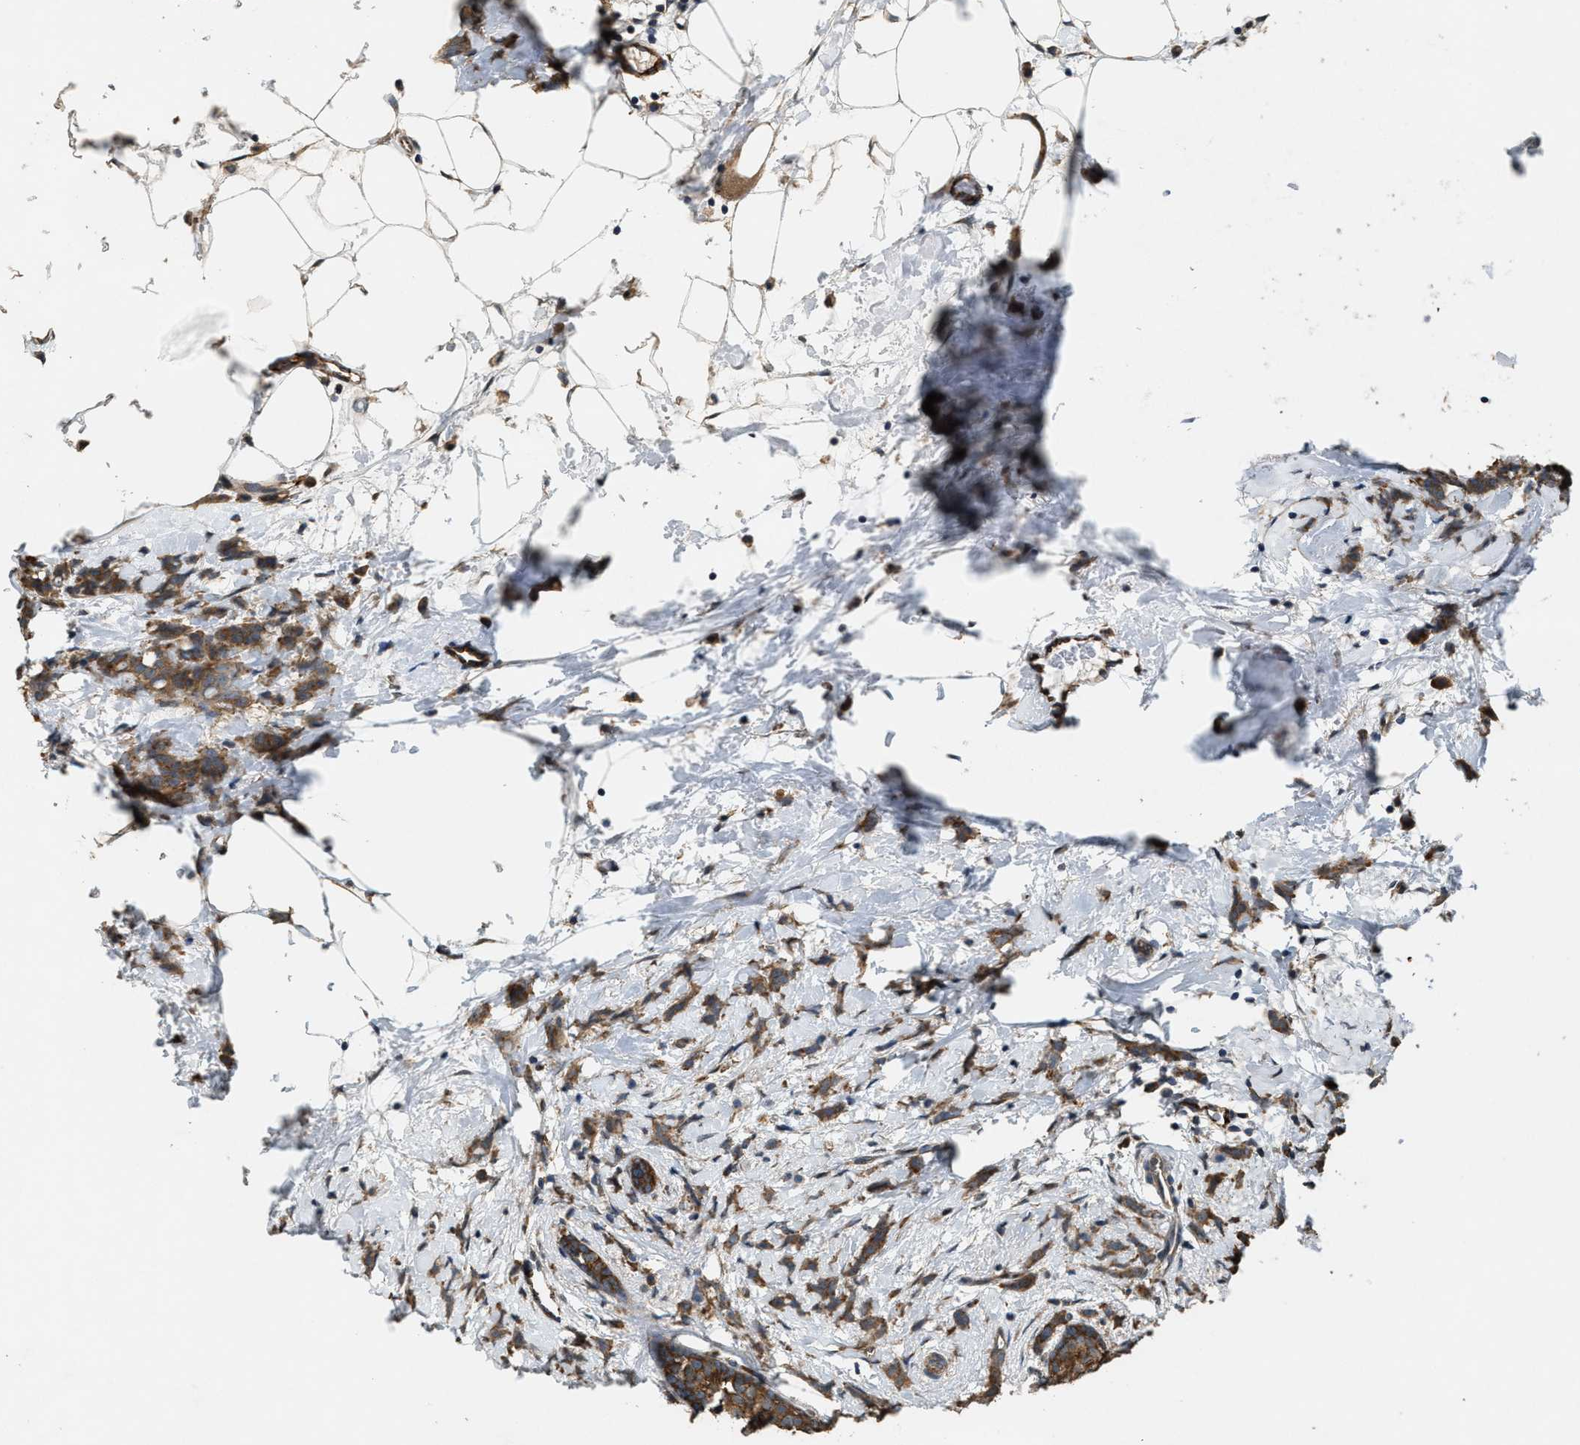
{"staining": {"intensity": "moderate", "quantity": ">75%", "location": "cytoplasmic/membranous"}, "tissue": "breast cancer", "cell_type": "Tumor cells", "image_type": "cancer", "snomed": [{"axis": "morphology", "description": "Lobular carcinoma, in situ"}, {"axis": "morphology", "description": "Lobular carcinoma"}, {"axis": "topography", "description": "Breast"}], "caption": "Human breast cancer (lobular carcinoma in situ) stained with a brown dye displays moderate cytoplasmic/membranous positive staining in approximately >75% of tumor cells.", "gene": "ARHGEF5", "patient": {"sex": "female", "age": 41}}